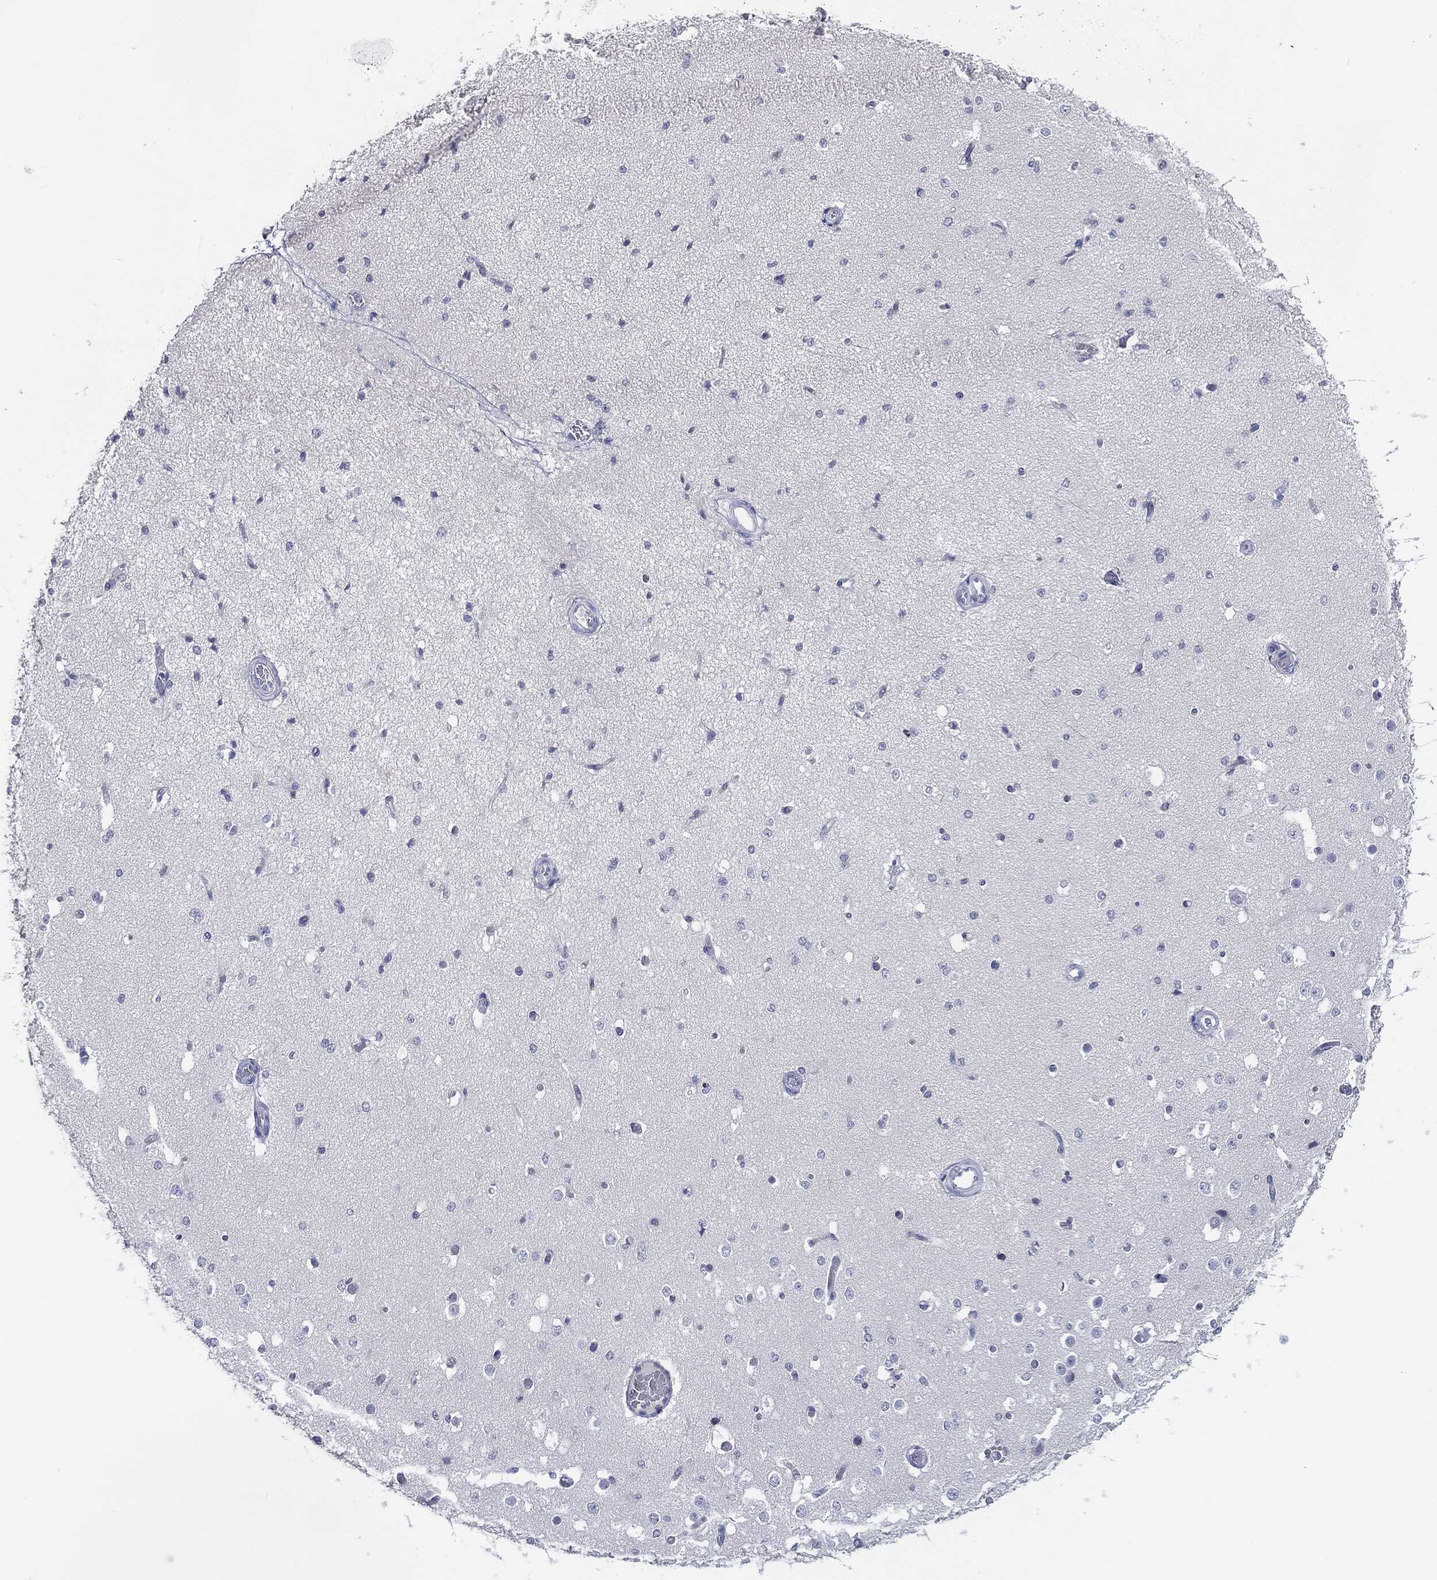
{"staining": {"intensity": "negative", "quantity": "none", "location": "none"}, "tissue": "cerebral cortex", "cell_type": "Endothelial cells", "image_type": "normal", "snomed": [{"axis": "morphology", "description": "Normal tissue, NOS"}, {"axis": "morphology", "description": "Inflammation, NOS"}, {"axis": "topography", "description": "Cerebral cortex"}], "caption": "This is a micrograph of immunohistochemistry (IHC) staining of unremarkable cerebral cortex, which shows no positivity in endothelial cells.", "gene": "CGB1", "patient": {"sex": "male", "age": 6}}